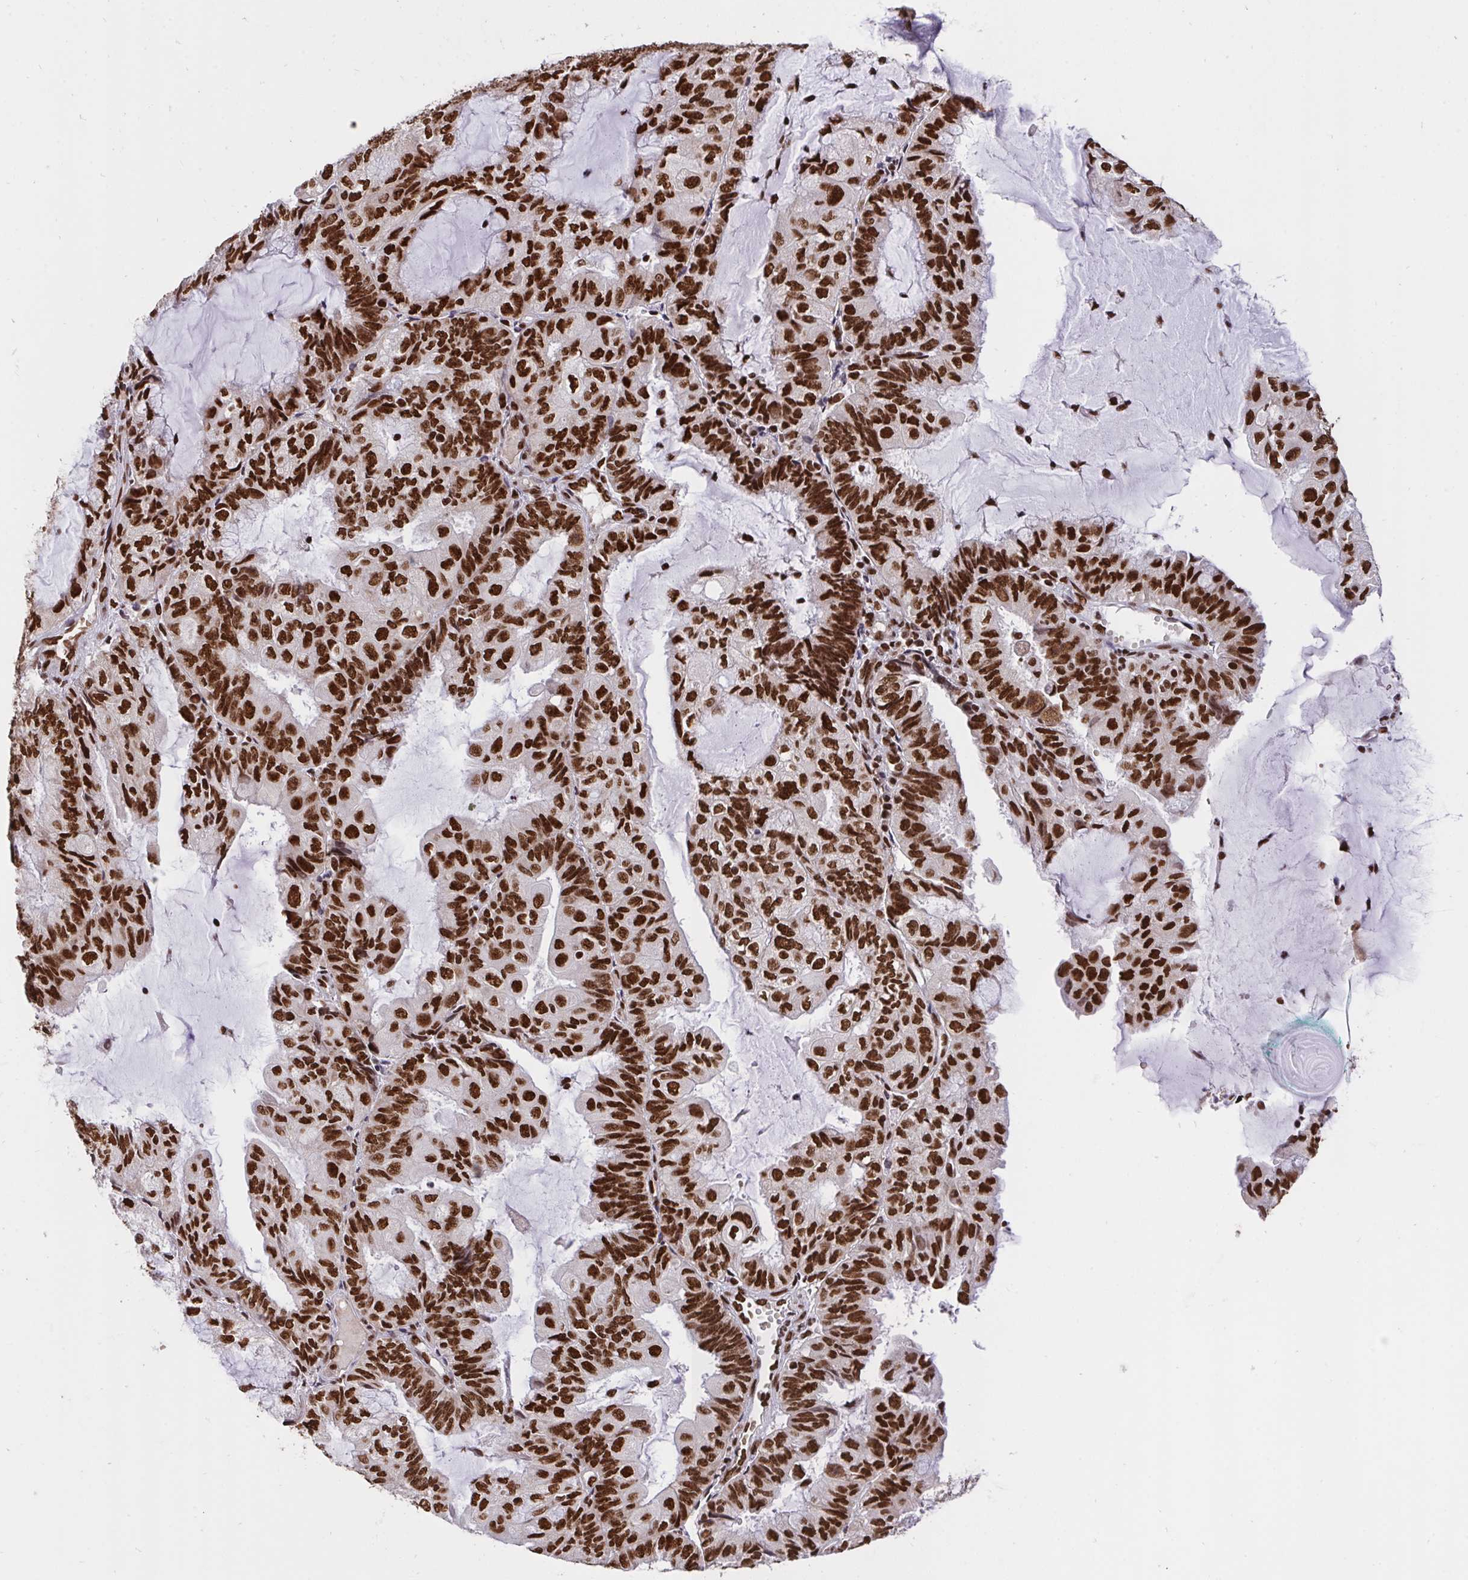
{"staining": {"intensity": "strong", "quantity": ">75%", "location": "nuclear"}, "tissue": "endometrial cancer", "cell_type": "Tumor cells", "image_type": "cancer", "snomed": [{"axis": "morphology", "description": "Adenocarcinoma, NOS"}, {"axis": "topography", "description": "Endometrium"}], "caption": "Endometrial cancer stained with DAB (3,3'-diaminobenzidine) immunohistochemistry shows high levels of strong nuclear staining in approximately >75% of tumor cells. (DAB IHC with brightfield microscopy, high magnification).", "gene": "HNRNPL", "patient": {"sex": "female", "age": 81}}